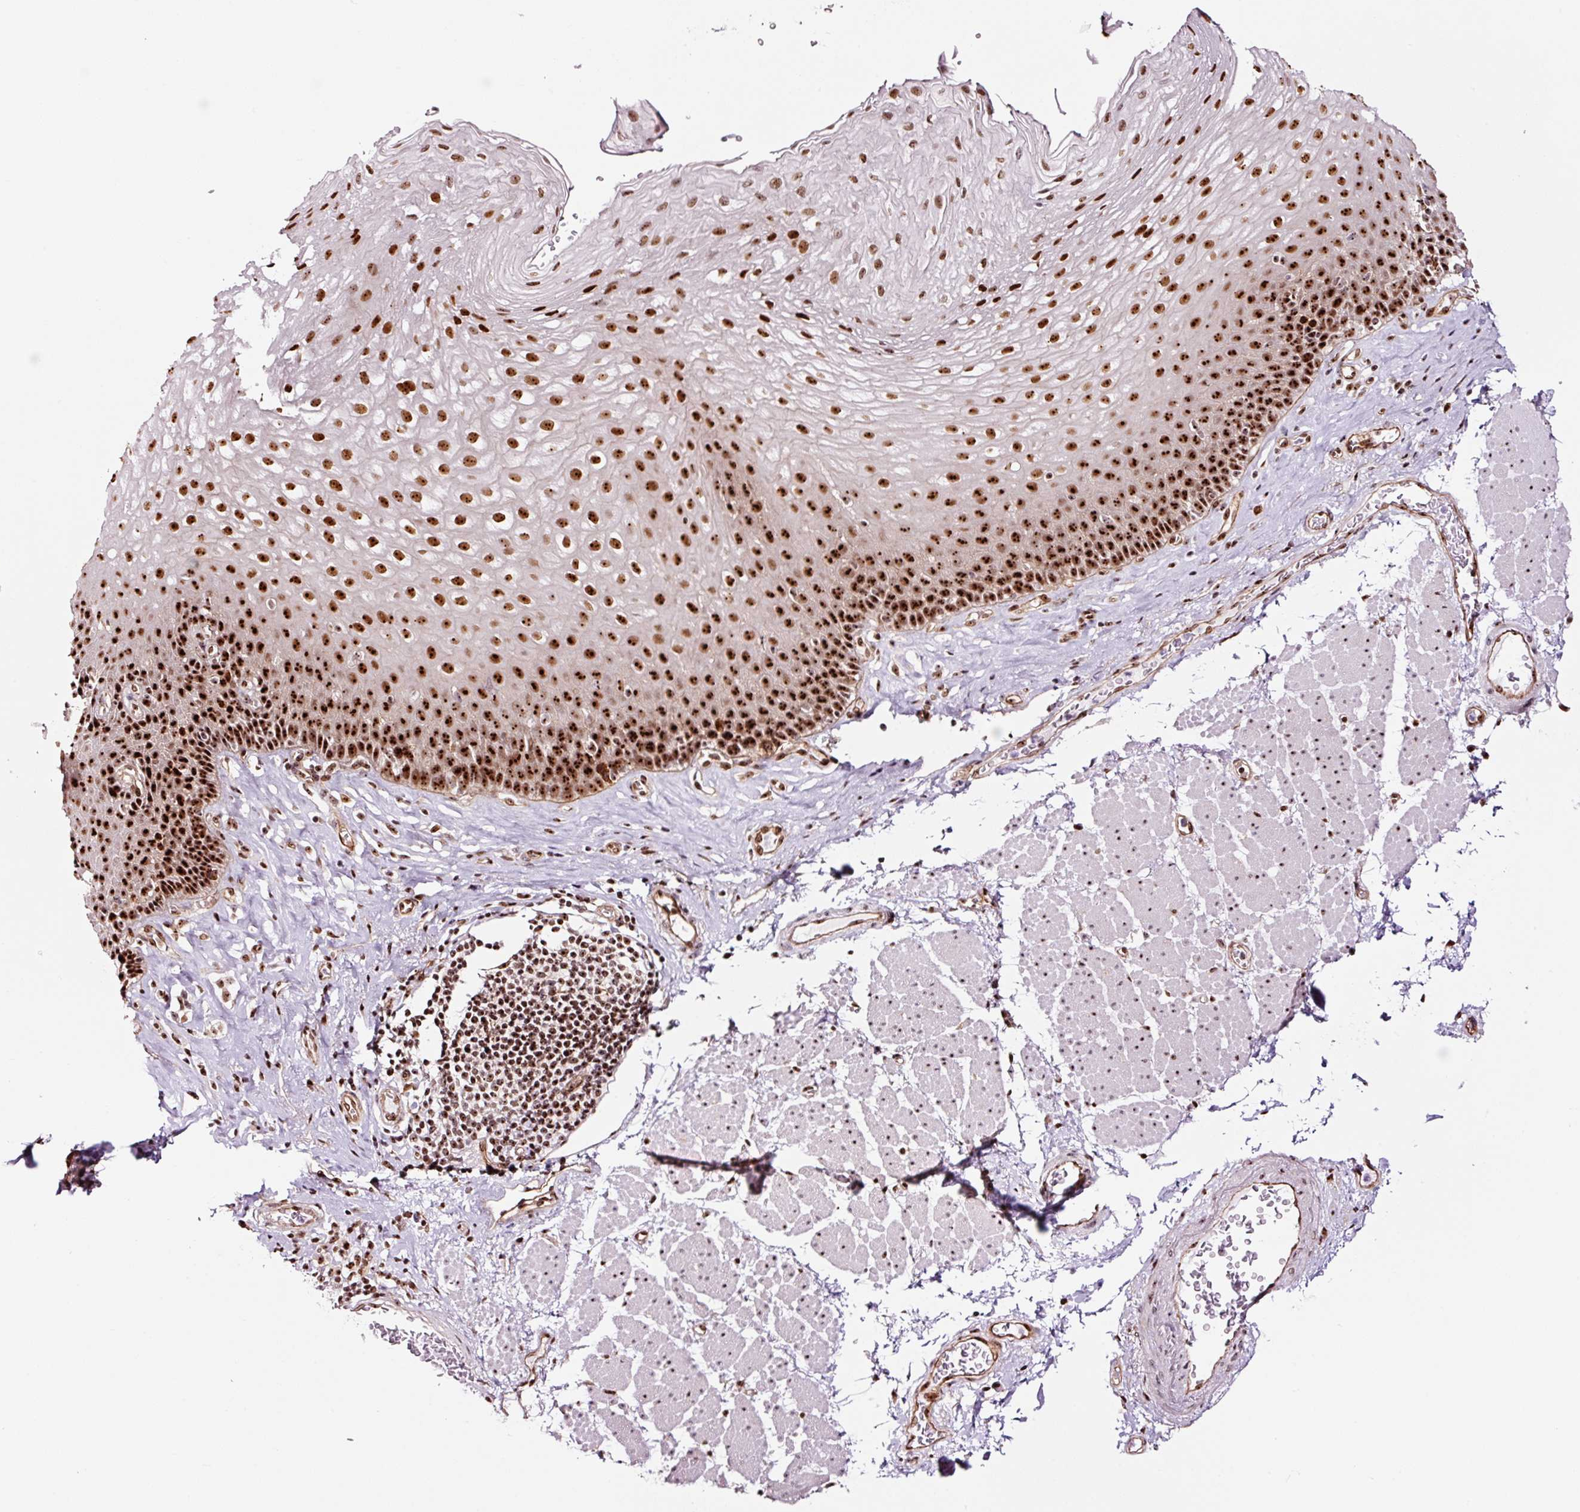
{"staining": {"intensity": "strong", "quantity": ">75%", "location": "nuclear"}, "tissue": "esophagus", "cell_type": "Squamous epithelial cells", "image_type": "normal", "snomed": [{"axis": "morphology", "description": "Normal tissue, NOS"}, {"axis": "topography", "description": "Esophagus"}], "caption": "About >75% of squamous epithelial cells in benign human esophagus reveal strong nuclear protein staining as visualized by brown immunohistochemical staining.", "gene": "GNL3", "patient": {"sex": "female", "age": 66}}